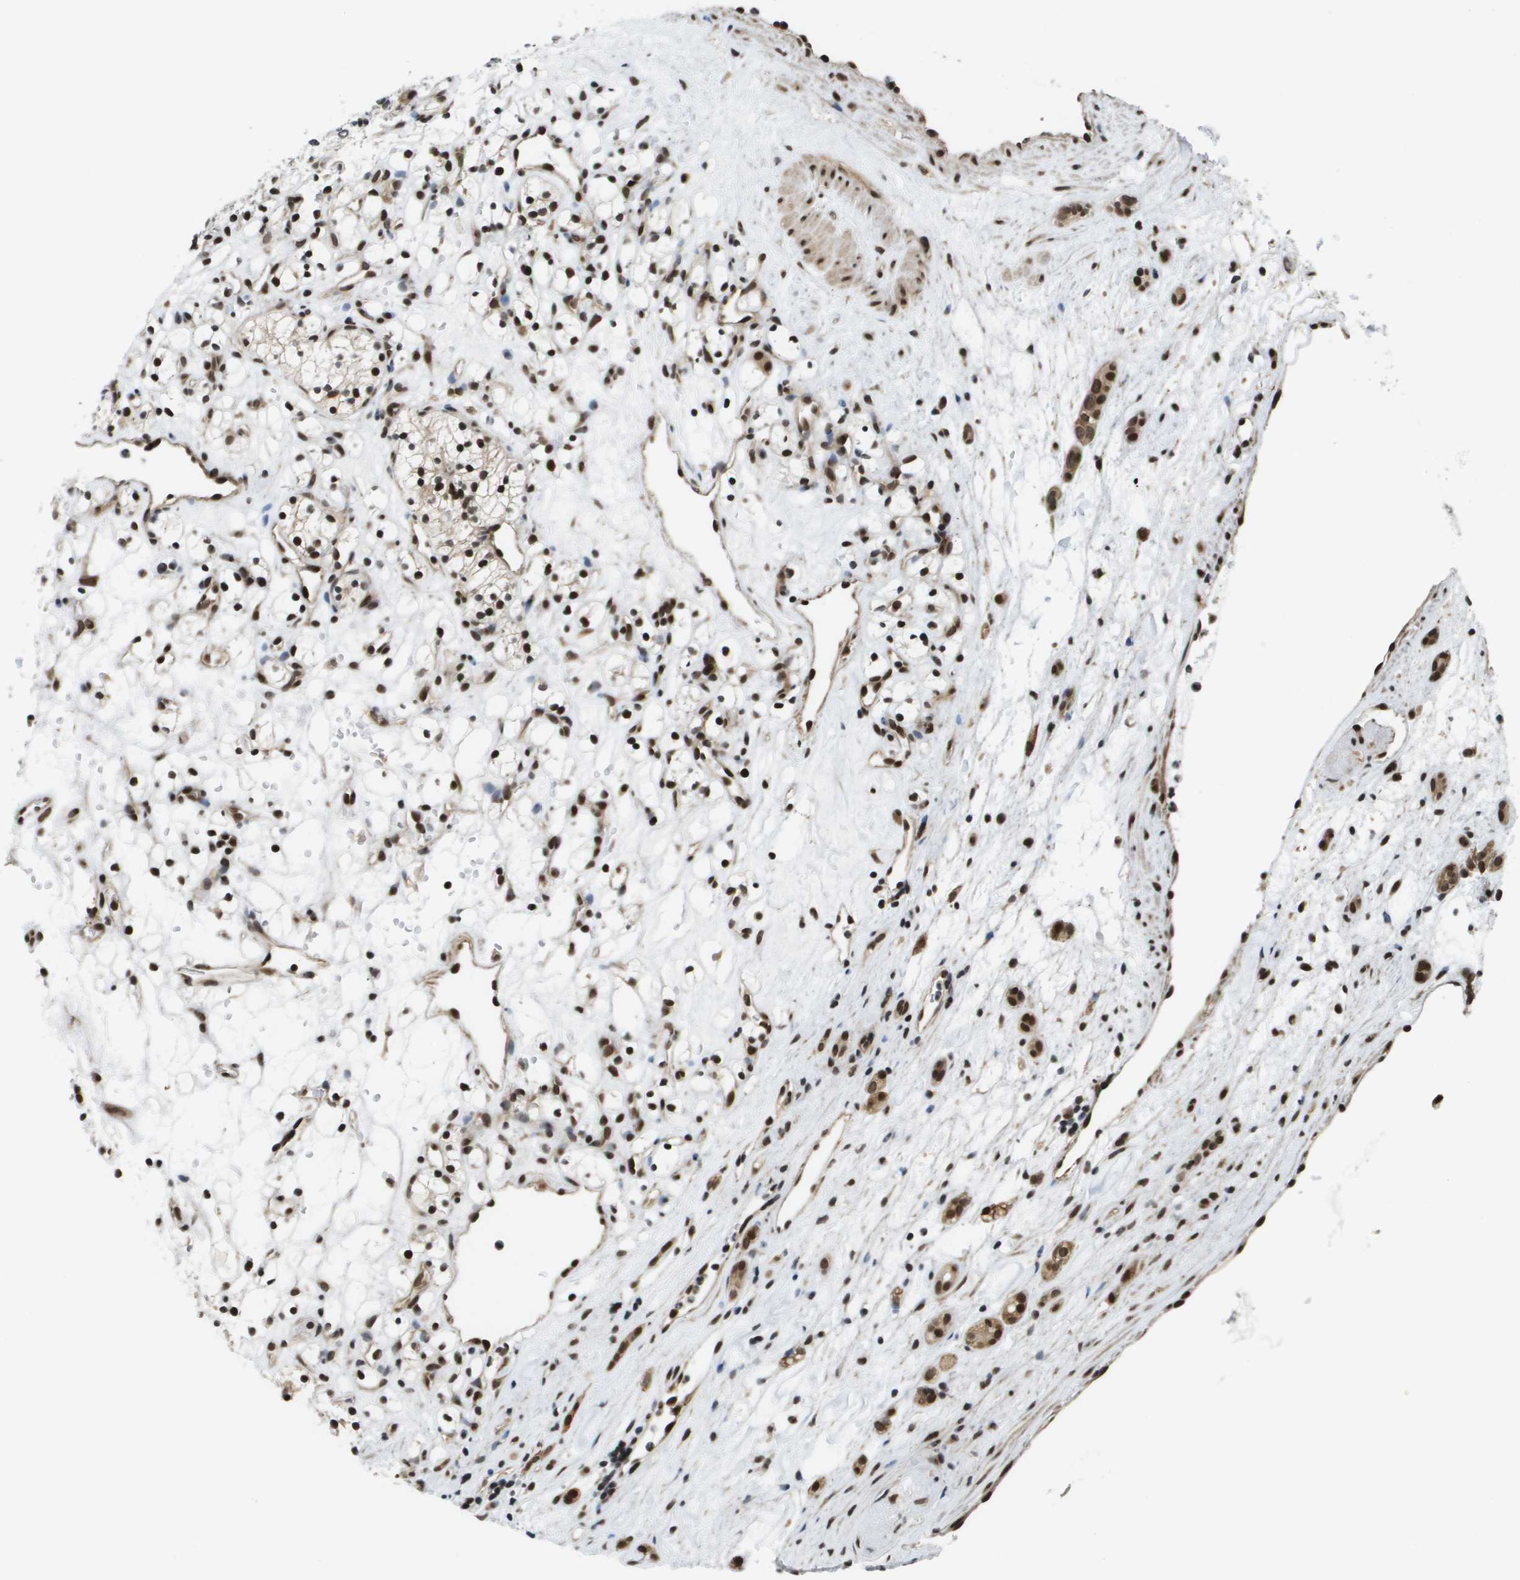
{"staining": {"intensity": "strong", "quantity": ">75%", "location": "nuclear"}, "tissue": "renal cancer", "cell_type": "Tumor cells", "image_type": "cancer", "snomed": [{"axis": "morphology", "description": "Adenocarcinoma, NOS"}, {"axis": "topography", "description": "Kidney"}], "caption": "A brown stain labels strong nuclear staining of a protein in adenocarcinoma (renal) tumor cells. (brown staining indicates protein expression, while blue staining denotes nuclei).", "gene": "RECQL4", "patient": {"sex": "female", "age": 60}}